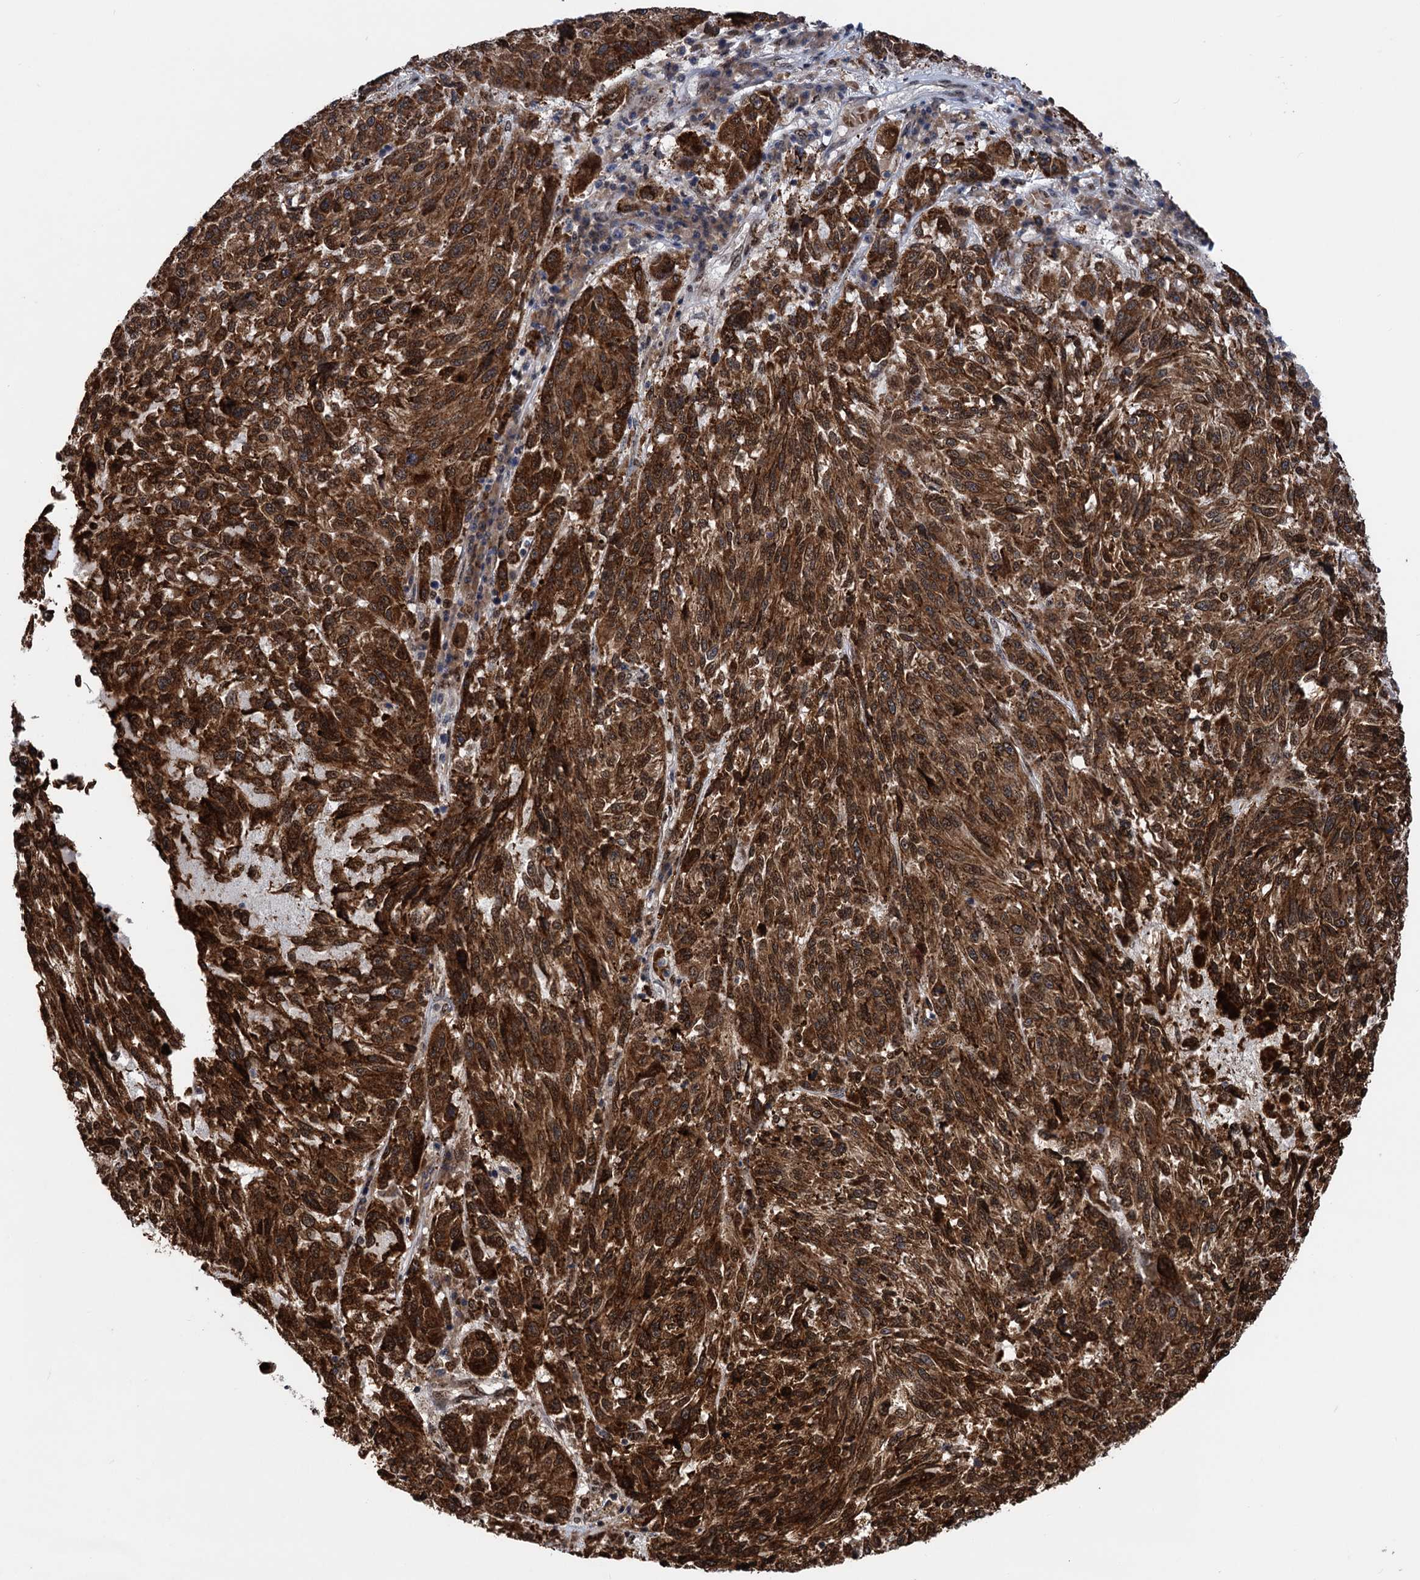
{"staining": {"intensity": "strong", "quantity": ">75%", "location": "cytoplasmic/membranous,nuclear"}, "tissue": "melanoma", "cell_type": "Tumor cells", "image_type": "cancer", "snomed": [{"axis": "morphology", "description": "Malignant melanoma, NOS"}, {"axis": "topography", "description": "Skin"}], "caption": "Immunohistochemistry of human melanoma displays high levels of strong cytoplasmic/membranous and nuclear positivity in approximately >75% of tumor cells.", "gene": "MESD", "patient": {"sex": "male", "age": 53}}